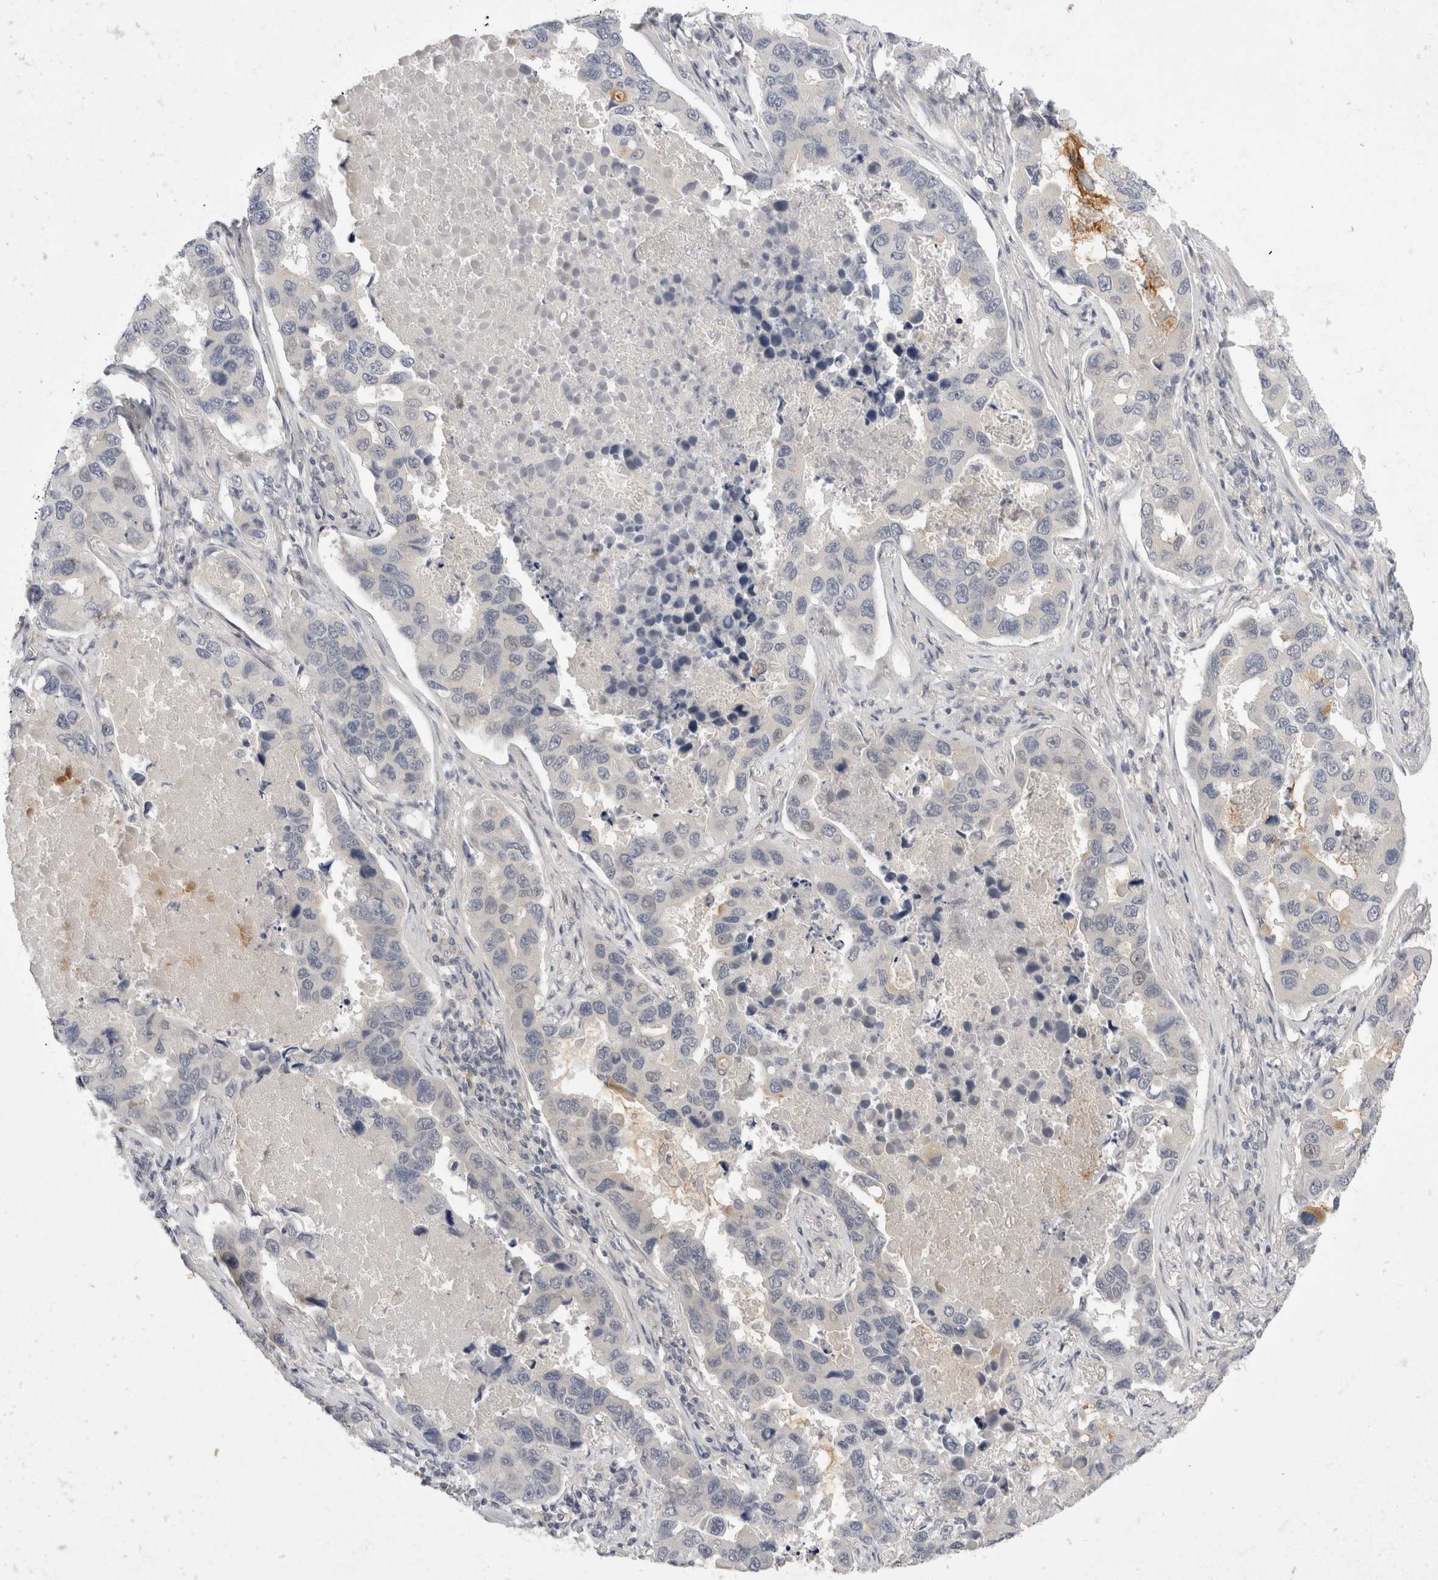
{"staining": {"intensity": "negative", "quantity": "none", "location": "none"}, "tissue": "lung cancer", "cell_type": "Tumor cells", "image_type": "cancer", "snomed": [{"axis": "morphology", "description": "Adenocarcinoma, NOS"}, {"axis": "topography", "description": "Lung"}], "caption": "A micrograph of lung adenocarcinoma stained for a protein exhibits no brown staining in tumor cells.", "gene": "TOM1L2", "patient": {"sex": "male", "age": 64}}